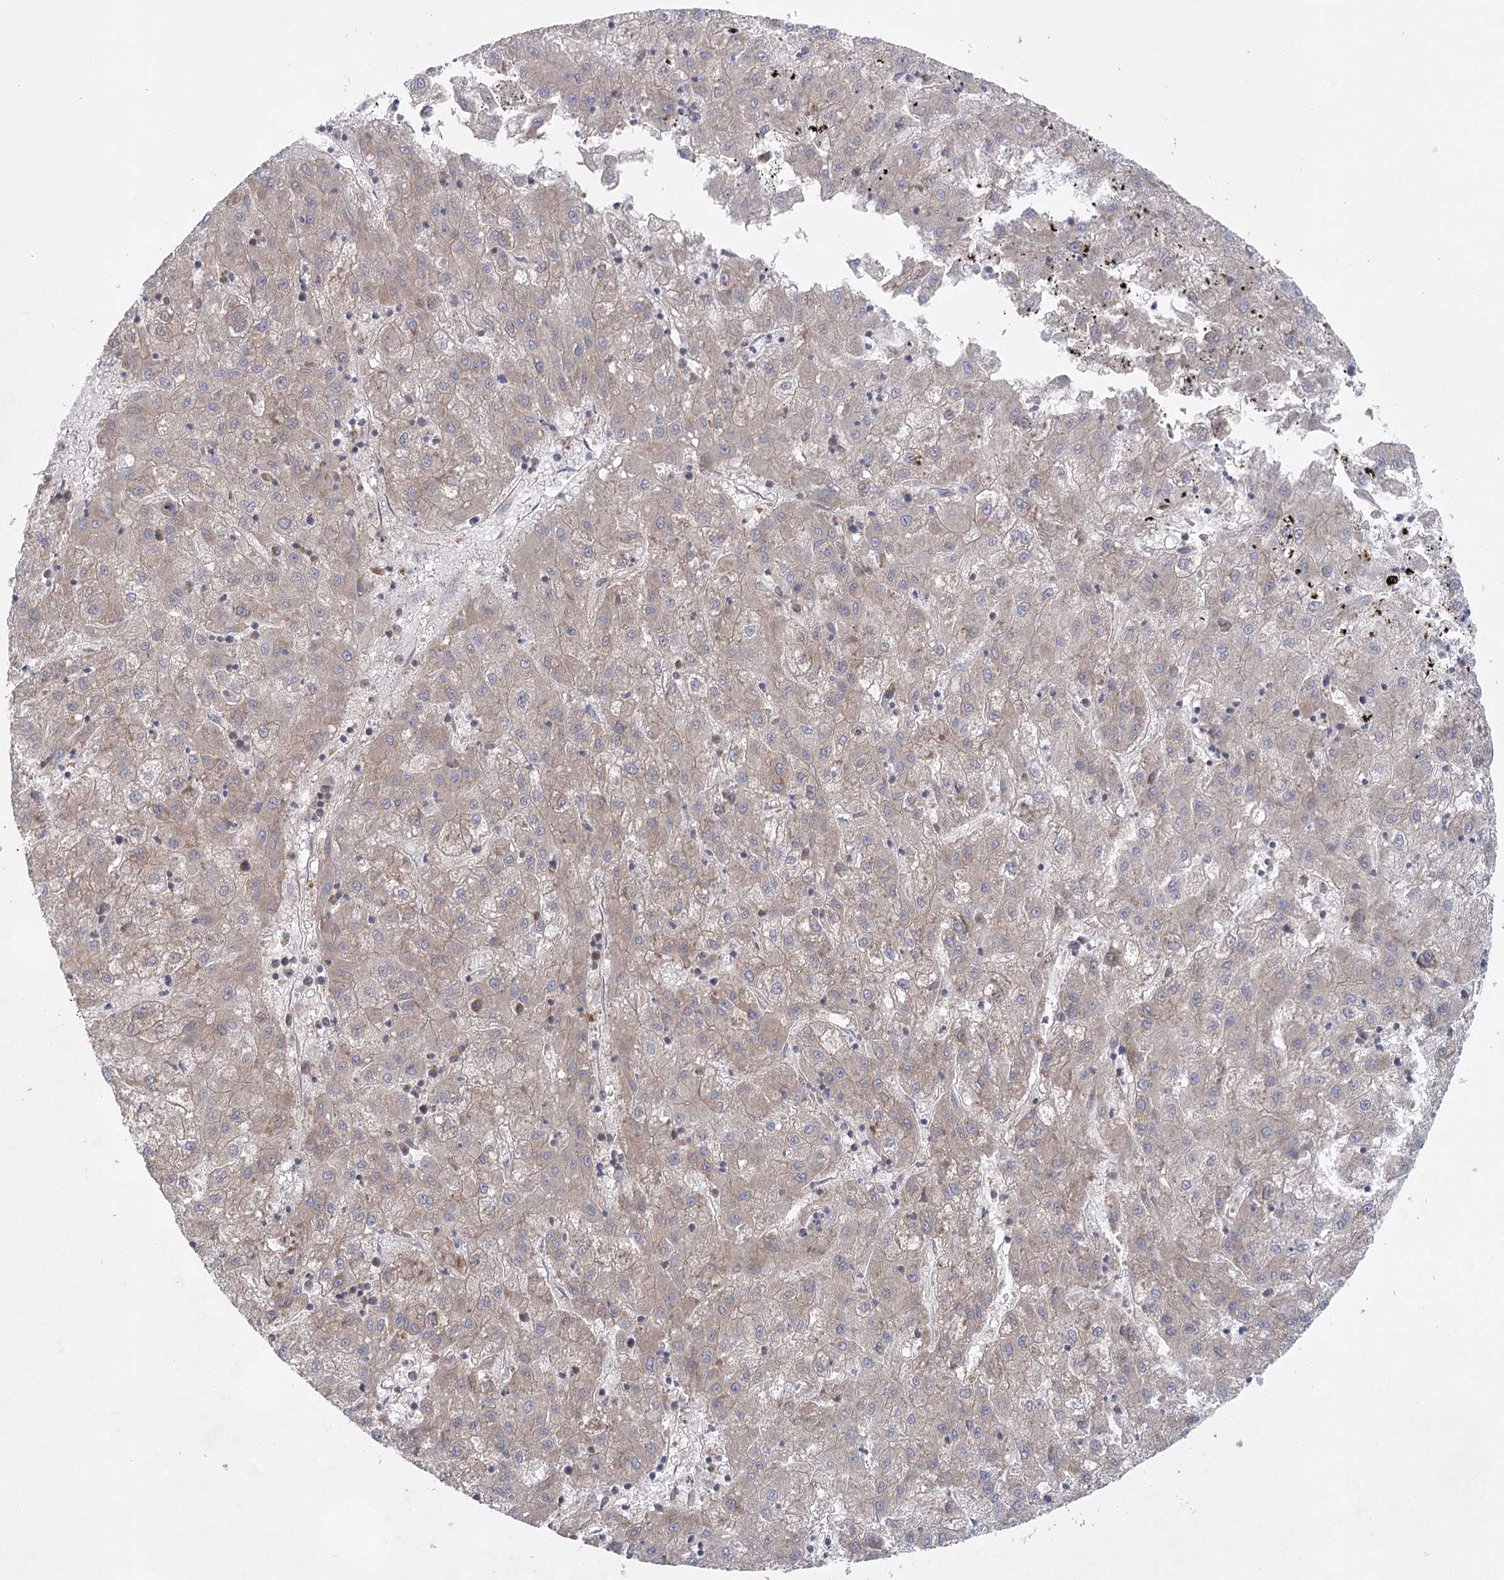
{"staining": {"intensity": "weak", "quantity": "<25%", "location": "cytoplasmic/membranous"}, "tissue": "liver cancer", "cell_type": "Tumor cells", "image_type": "cancer", "snomed": [{"axis": "morphology", "description": "Carcinoma, Hepatocellular, NOS"}, {"axis": "topography", "description": "Liver"}], "caption": "Hepatocellular carcinoma (liver) was stained to show a protein in brown. There is no significant expression in tumor cells.", "gene": "EIF3A", "patient": {"sex": "male", "age": 72}}